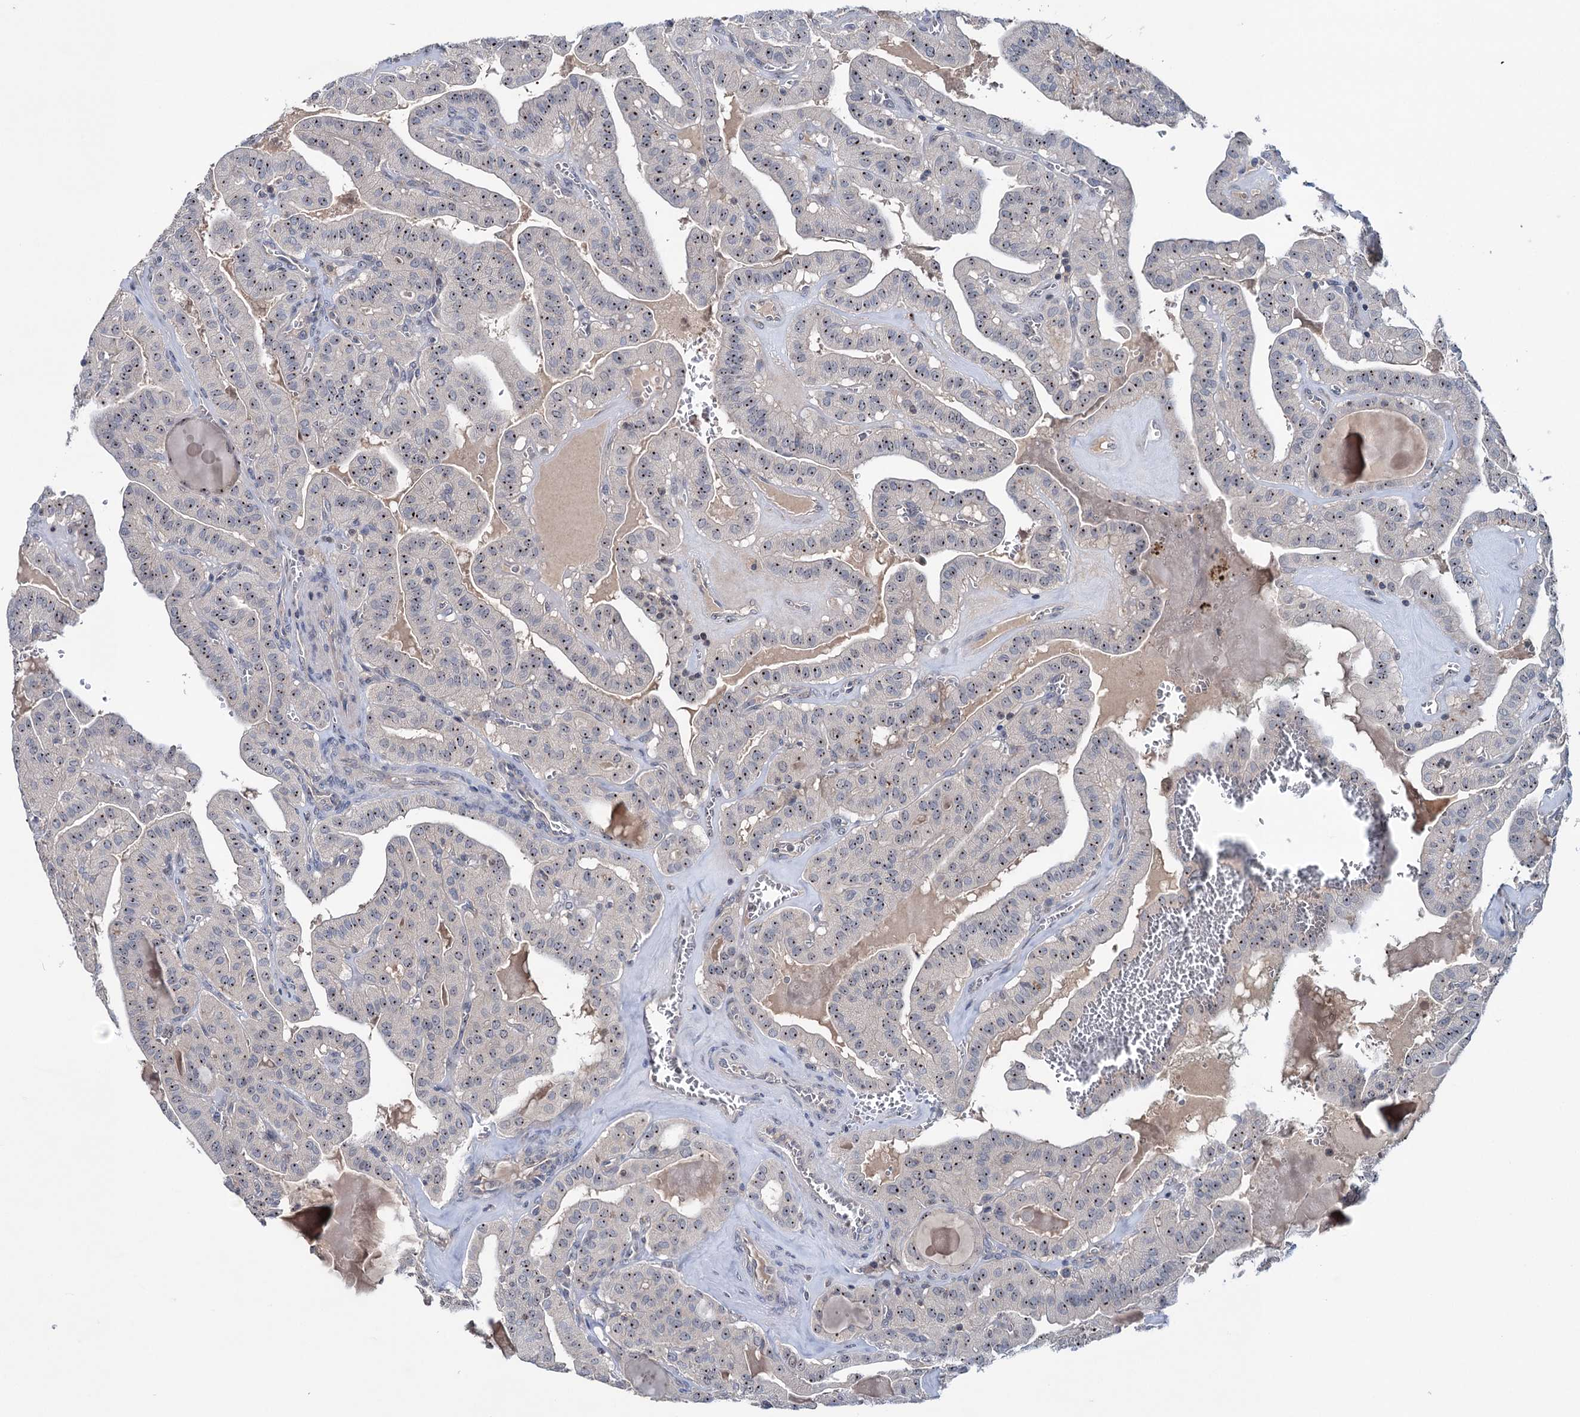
{"staining": {"intensity": "moderate", "quantity": "25%-75%", "location": "nuclear"}, "tissue": "thyroid cancer", "cell_type": "Tumor cells", "image_type": "cancer", "snomed": [{"axis": "morphology", "description": "Papillary adenocarcinoma, NOS"}, {"axis": "topography", "description": "Thyroid gland"}], "caption": "Protein analysis of papillary adenocarcinoma (thyroid) tissue displays moderate nuclear expression in about 25%-75% of tumor cells. (brown staining indicates protein expression, while blue staining denotes nuclei).", "gene": "HTR3B", "patient": {"sex": "male", "age": 52}}